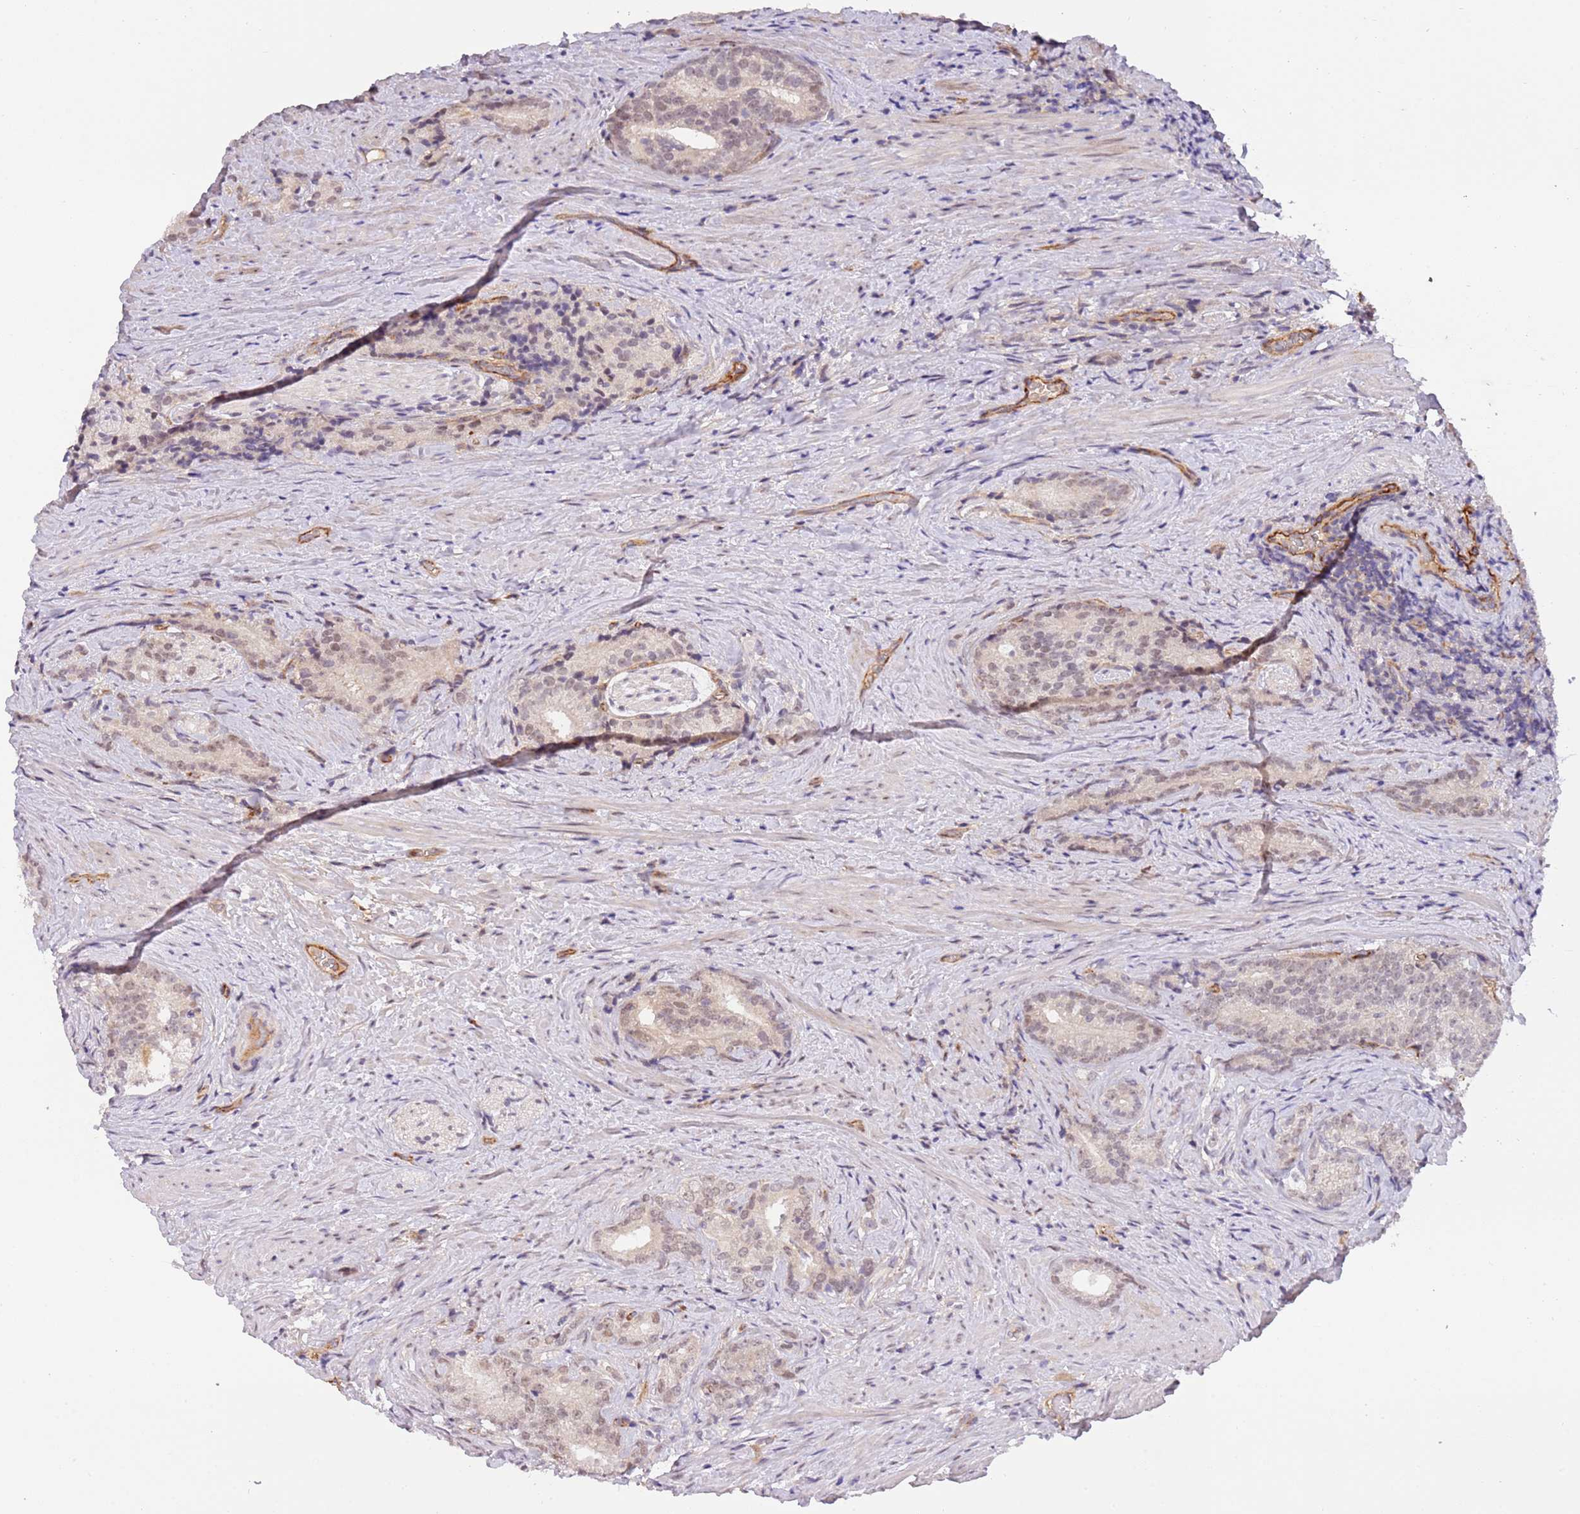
{"staining": {"intensity": "weak", "quantity": "<25%", "location": "nuclear"}, "tissue": "prostate cancer", "cell_type": "Tumor cells", "image_type": "cancer", "snomed": [{"axis": "morphology", "description": "Adenocarcinoma, Low grade"}, {"axis": "topography", "description": "Prostate"}], "caption": "IHC of low-grade adenocarcinoma (prostate) exhibits no staining in tumor cells.", "gene": "MAGEF1", "patient": {"sex": "male", "age": 71}}